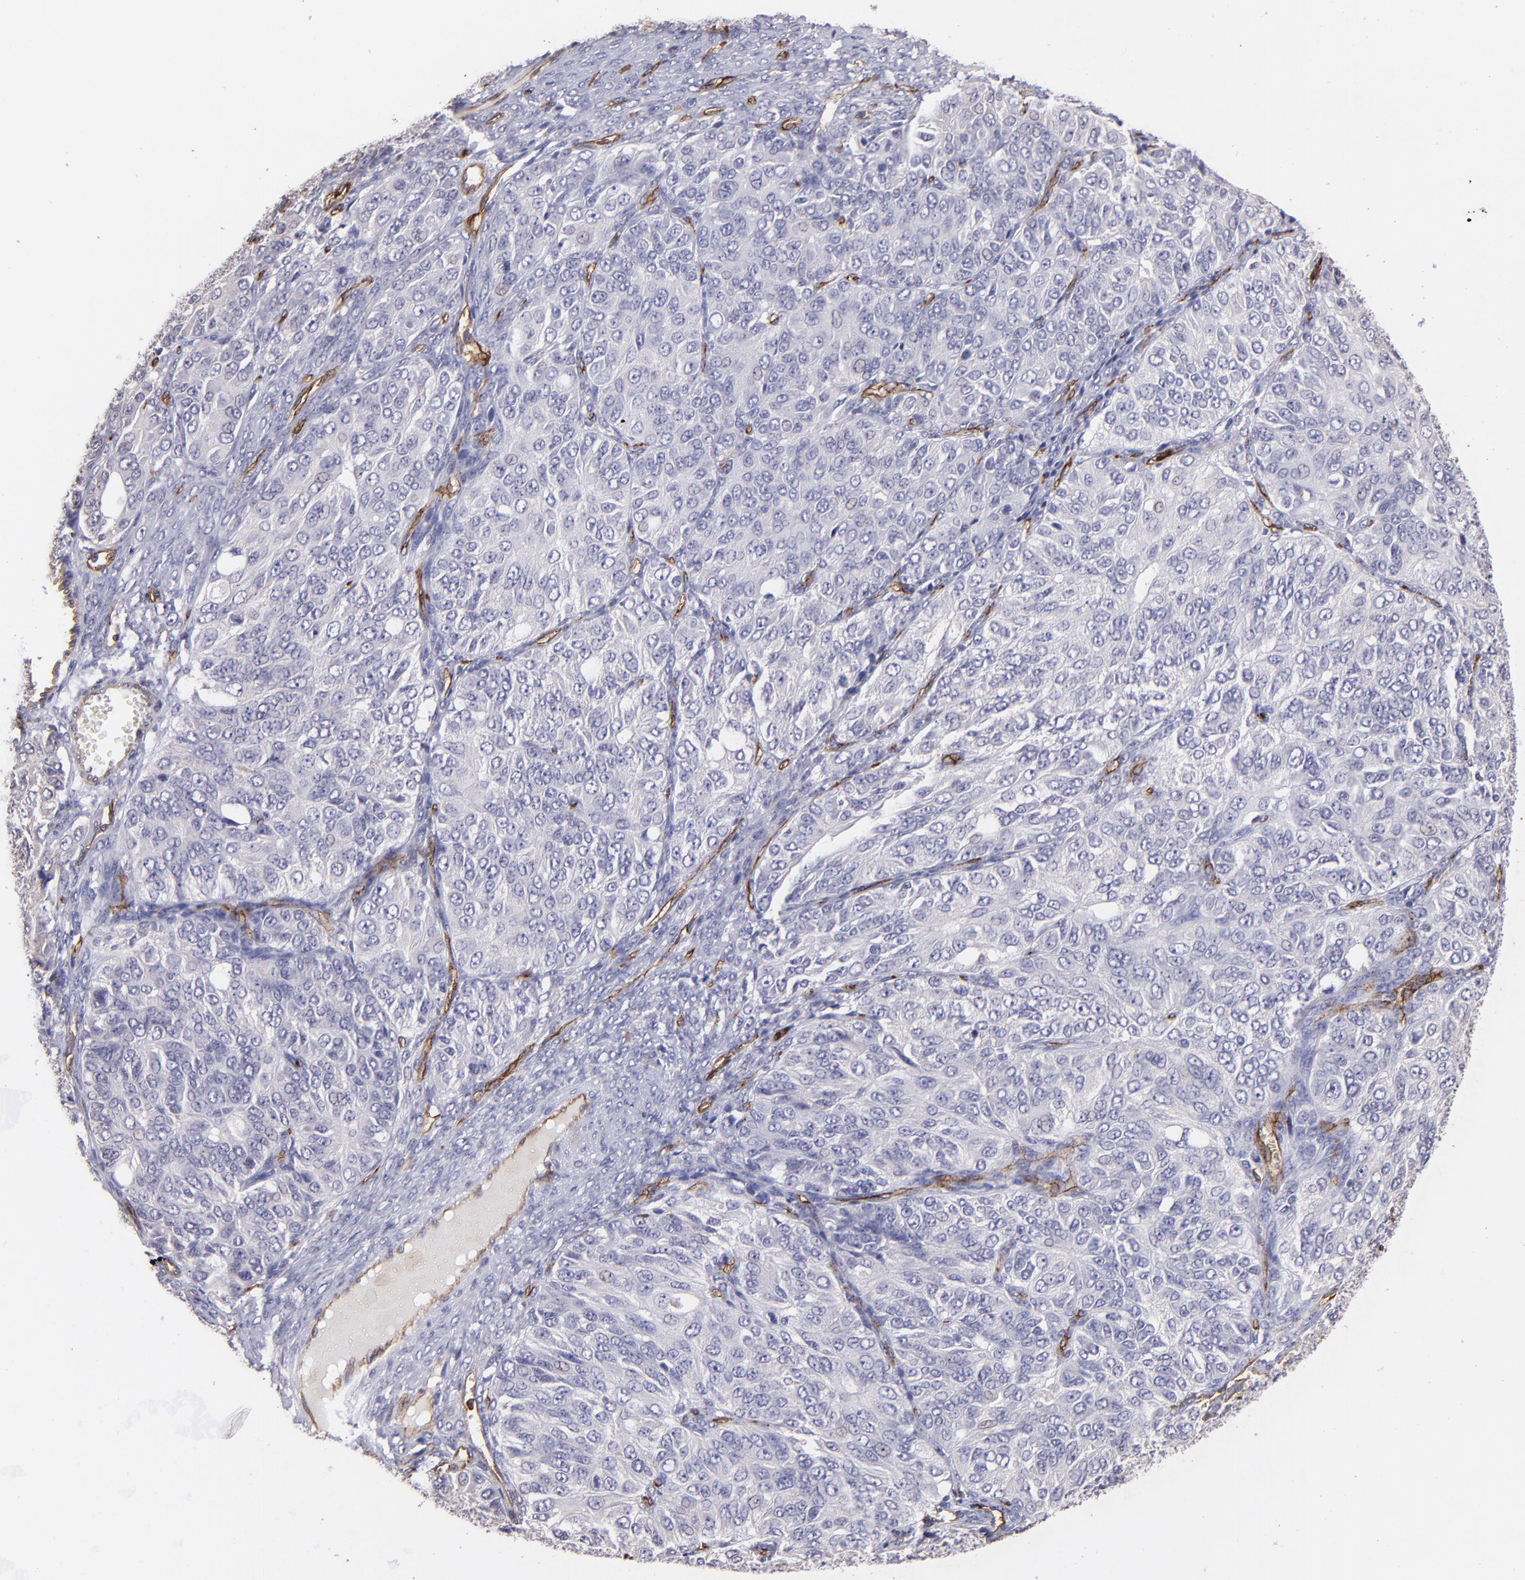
{"staining": {"intensity": "negative", "quantity": "none", "location": "none"}, "tissue": "ovarian cancer", "cell_type": "Tumor cells", "image_type": "cancer", "snomed": [{"axis": "morphology", "description": "Carcinoma, endometroid"}, {"axis": "topography", "description": "Ovary"}], "caption": "This is an immunohistochemistry photomicrograph of human ovarian cancer. There is no expression in tumor cells.", "gene": "DYSF", "patient": {"sex": "female", "age": 51}}